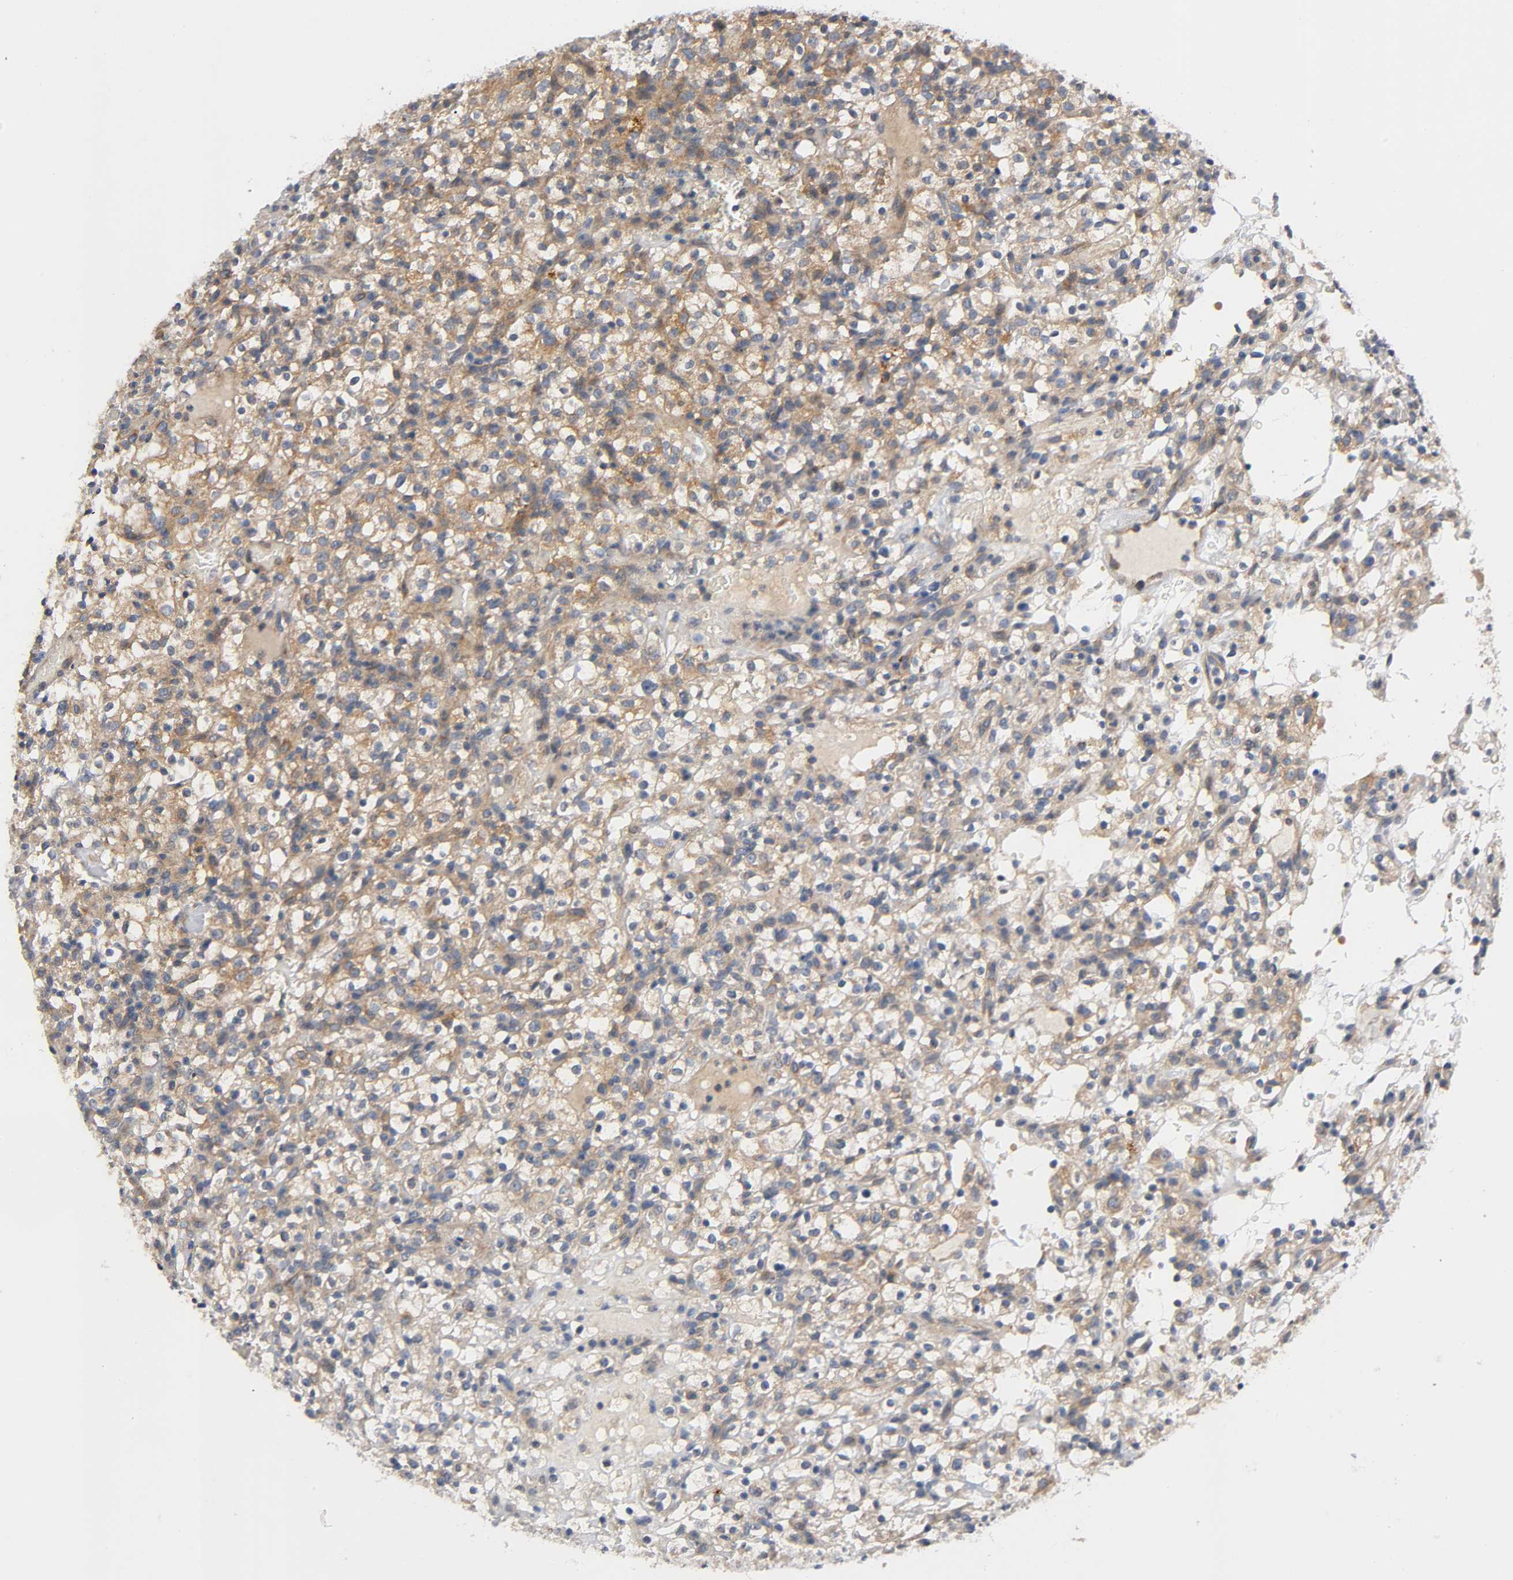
{"staining": {"intensity": "moderate", "quantity": ">75%", "location": "cytoplasmic/membranous"}, "tissue": "renal cancer", "cell_type": "Tumor cells", "image_type": "cancer", "snomed": [{"axis": "morphology", "description": "Normal tissue, NOS"}, {"axis": "morphology", "description": "Adenocarcinoma, NOS"}, {"axis": "topography", "description": "Kidney"}], "caption": "There is medium levels of moderate cytoplasmic/membranous staining in tumor cells of adenocarcinoma (renal), as demonstrated by immunohistochemical staining (brown color).", "gene": "HDAC6", "patient": {"sex": "female", "age": 72}}